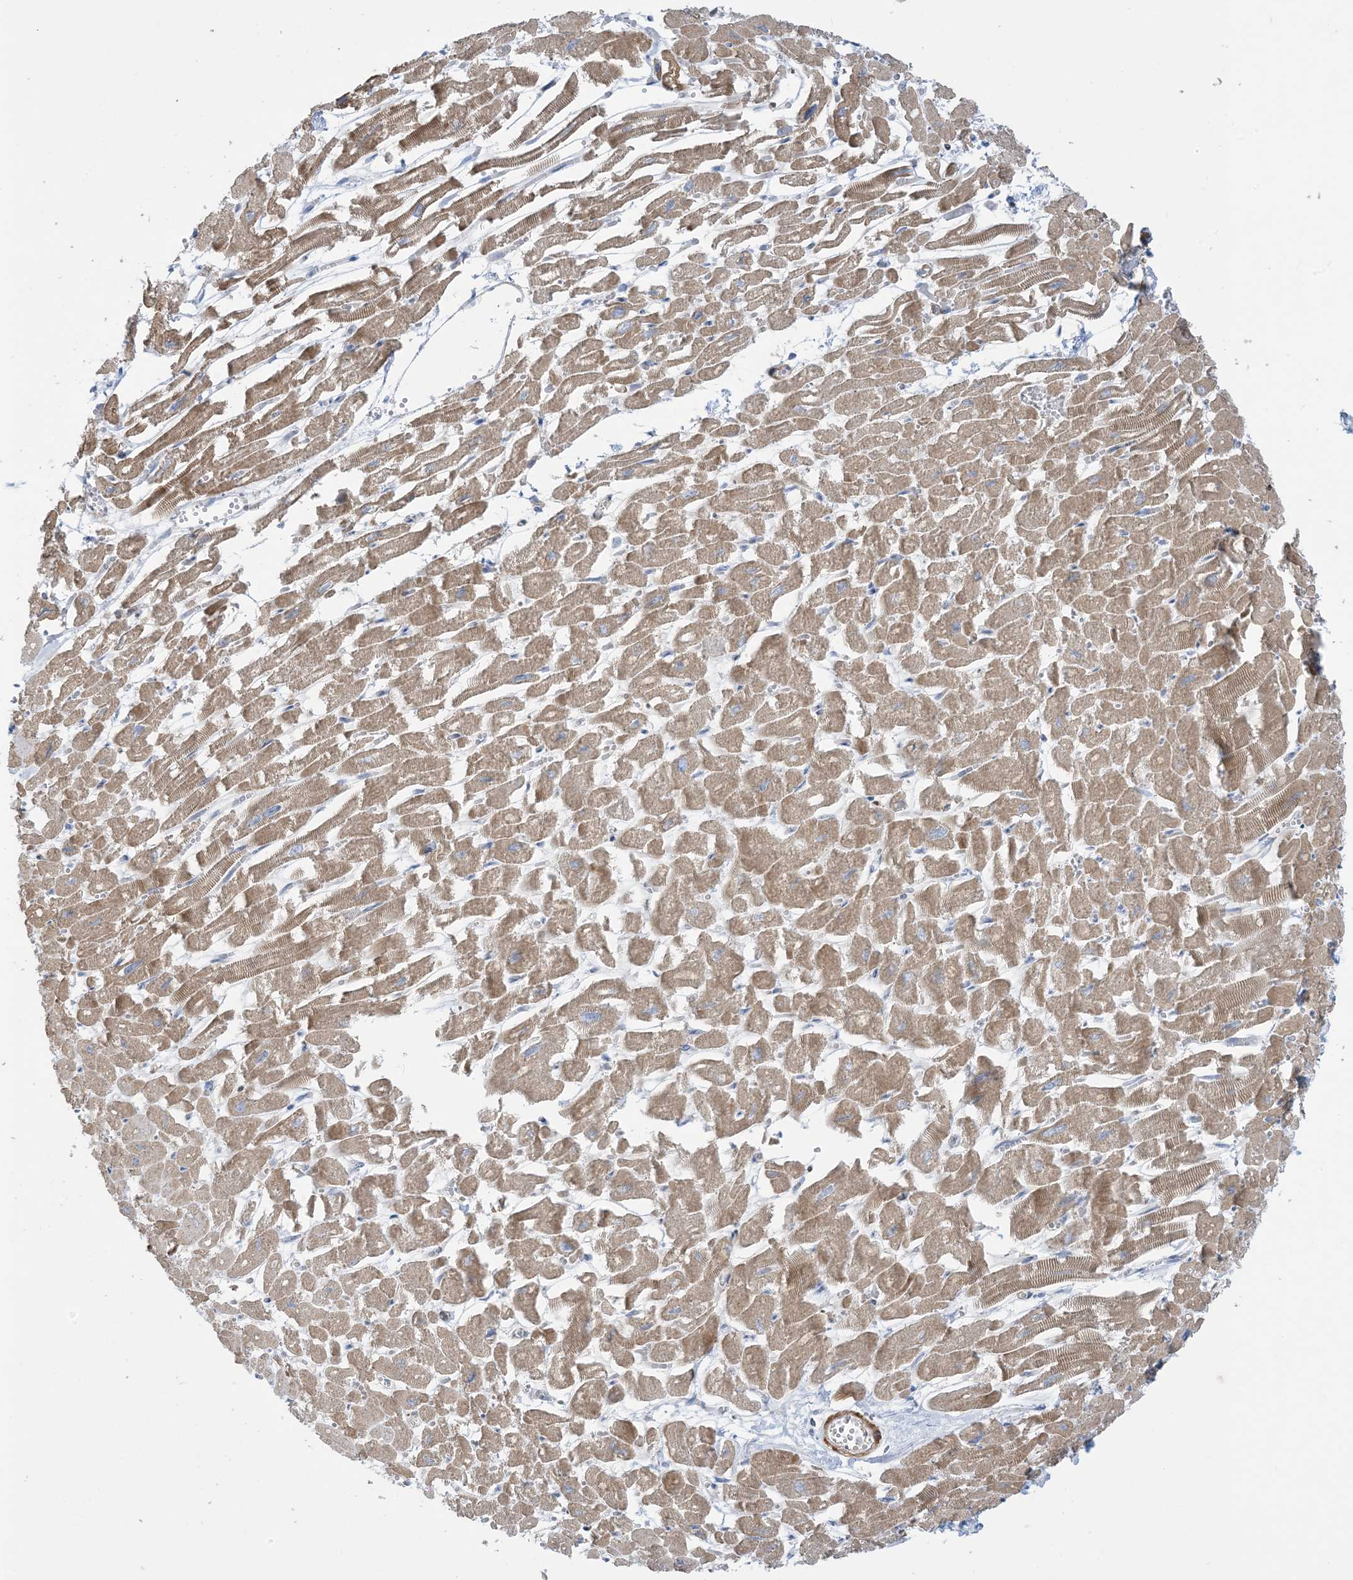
{"staining": {"intensity": "moderate", "quantity": ">75%", "location": "cytoplasmic/membranous"}, "tissue": "heart muscle", "cell_type": "Cardiomyocytes", "image_type": "normal", "snomed": [{"axis": "morphology", "description": "Normal tissue, NOS"}, {"axis": "topography", "description": "Heart"}], "caption": "IHC image of normal human heart muscle stained for a protein (brown), which displays medium levels of moderate cytoplasmic/membranous staining in about >75% of cardiomyocytes.", "gene": "GTF3C2", "patient": {"sex": "male", "age": 54}}